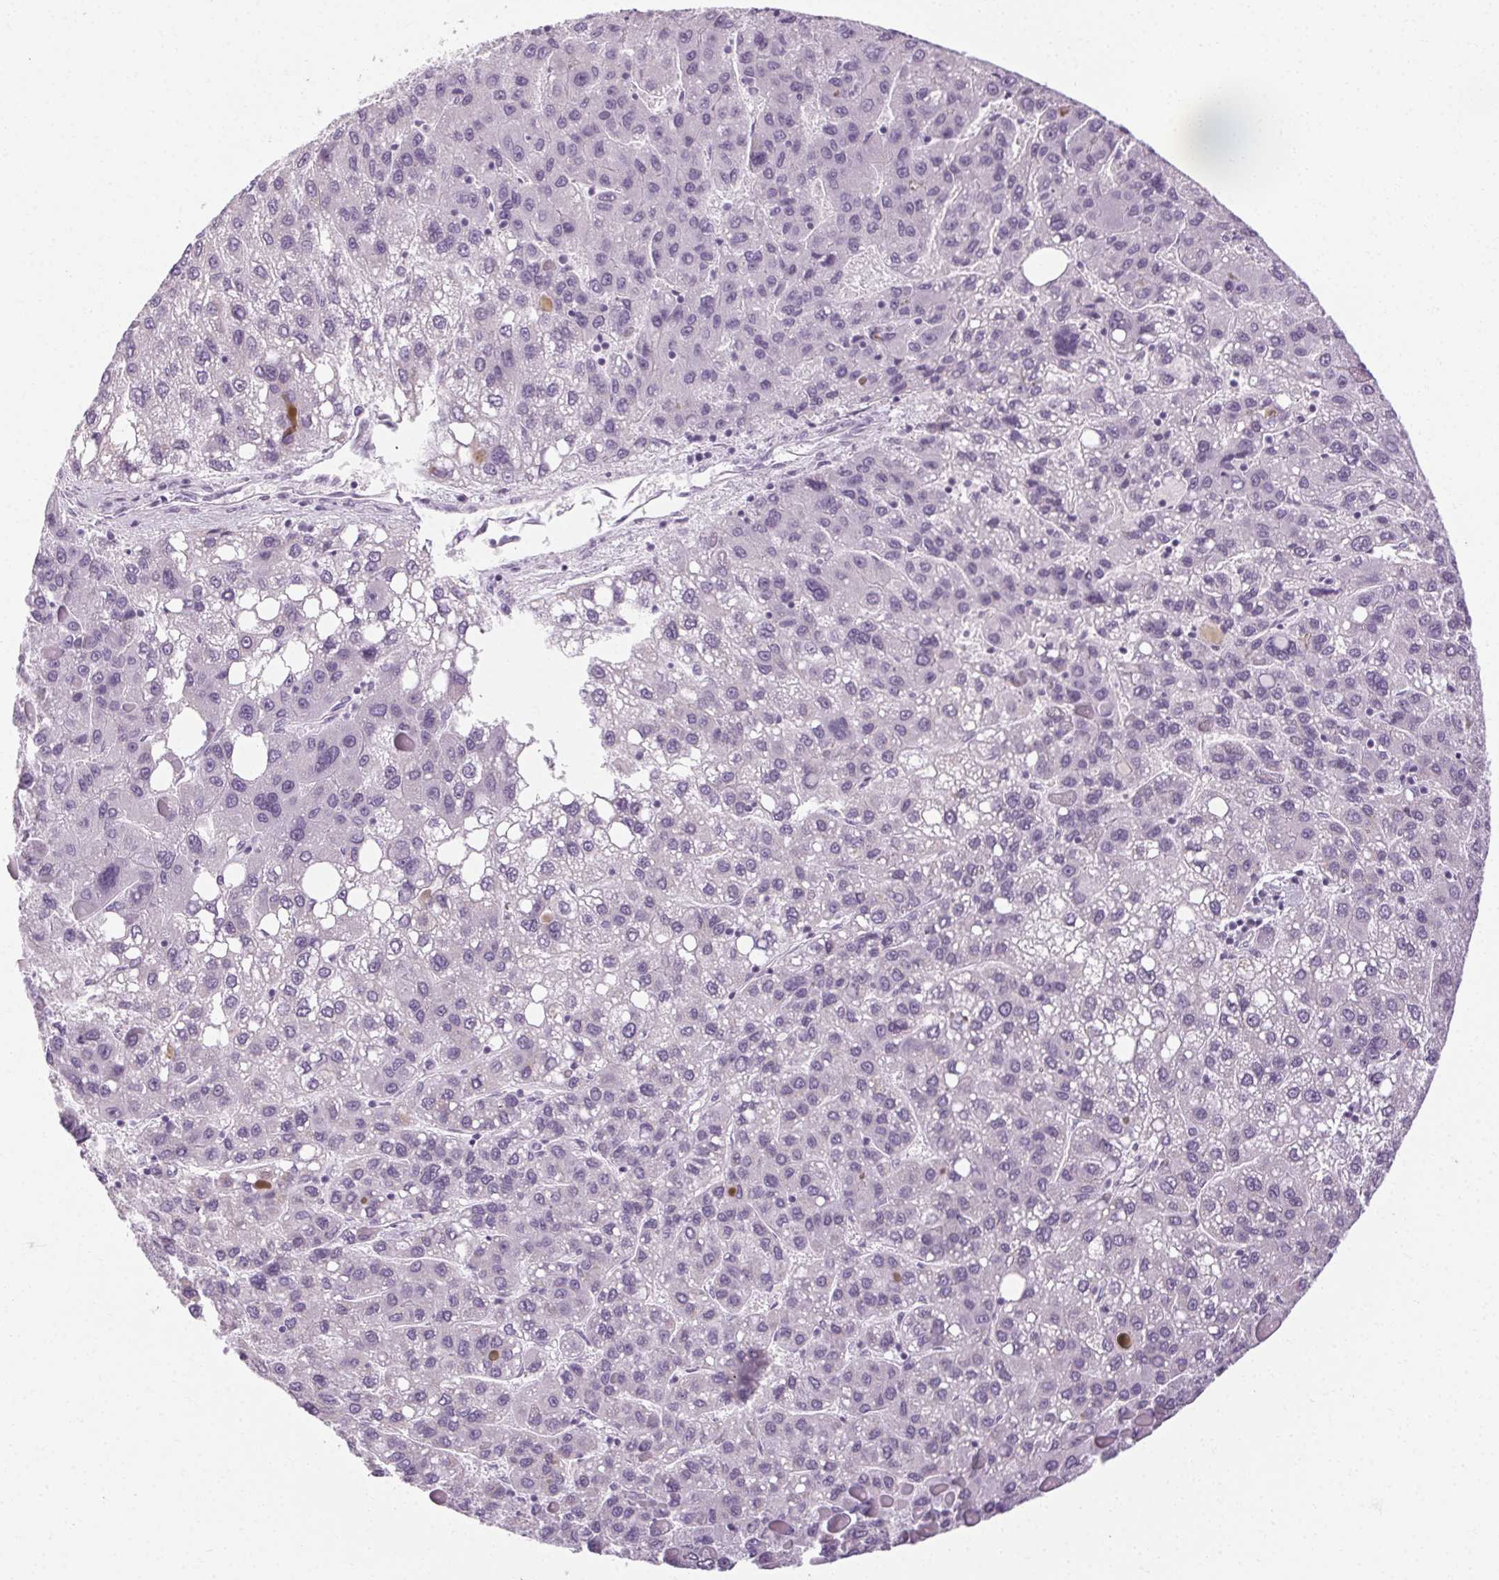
{"staining": {"intensity": "negative", "quantity": "none", "location": "none"}, "tissue": "liver cancer", "cell_type": "Tumor cells", "image_type": "cancer", "snomed": [{"axis": "morphology", "description": "Carcinoma, Hepatocellular, NOS"}, {"axis": "topography", "description": "Liver"}], "caption": "High power microscopy photomicrograph of an immunohistochemistry (IHC) image of hepatocellular carcinoma (liver), revealing no significant staining in tumor cells.", "gene": "POMC", "patient": {"sex": "female", "age": 82}}